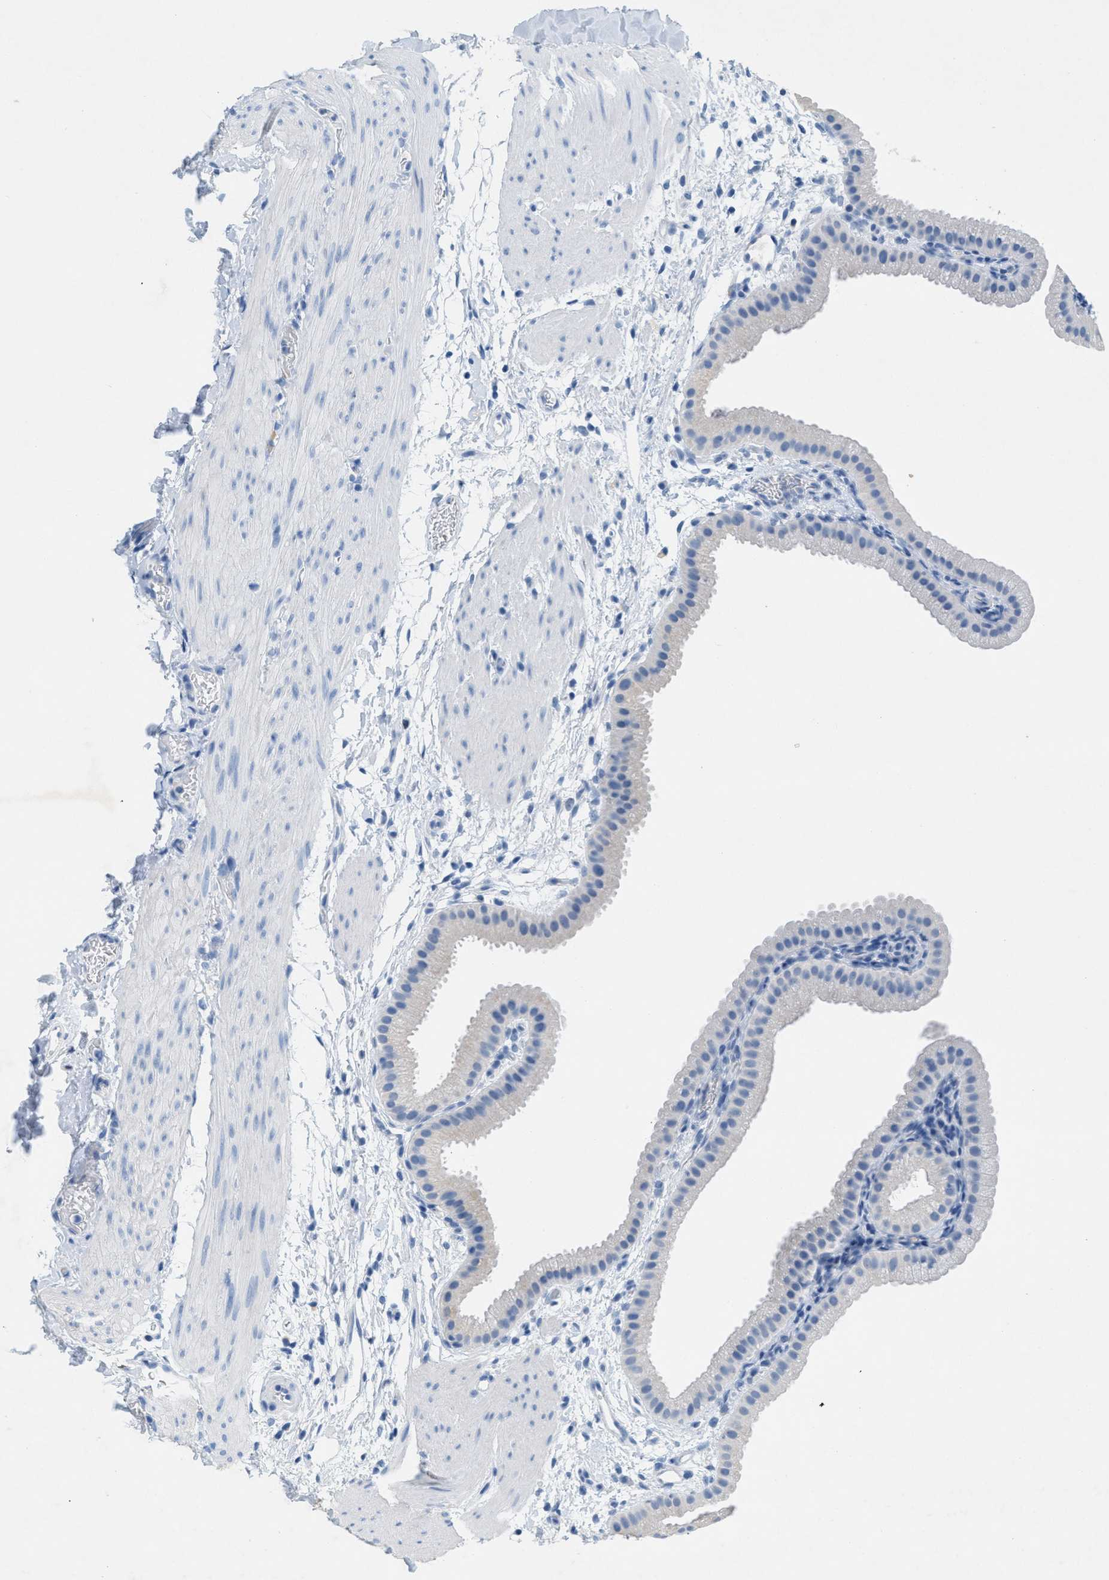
{"staining": {"intensity": "negative", "quantity": "none", "location": "none"}, "tissue": "gallbladder", "cell_type": "Glandular cells", "image_type": "normal", "snomed": [{"axis": "morphology", "description": "Normal tissue, NOS"}, {"axis": "topography", "description": "Gallbladder"}], "caption": "DAB immunohistochemical staining of benign human gallbladder reveals no significant positivity in glandular cells. Brightfield microscopy of IHC stained with DAB (3,3'-diaminobenzidine) (brown) and hematoxylin (blue), captured at high magnification.", "gene": "GPM6A", "patient": {"sex": "female", "age": 64}}